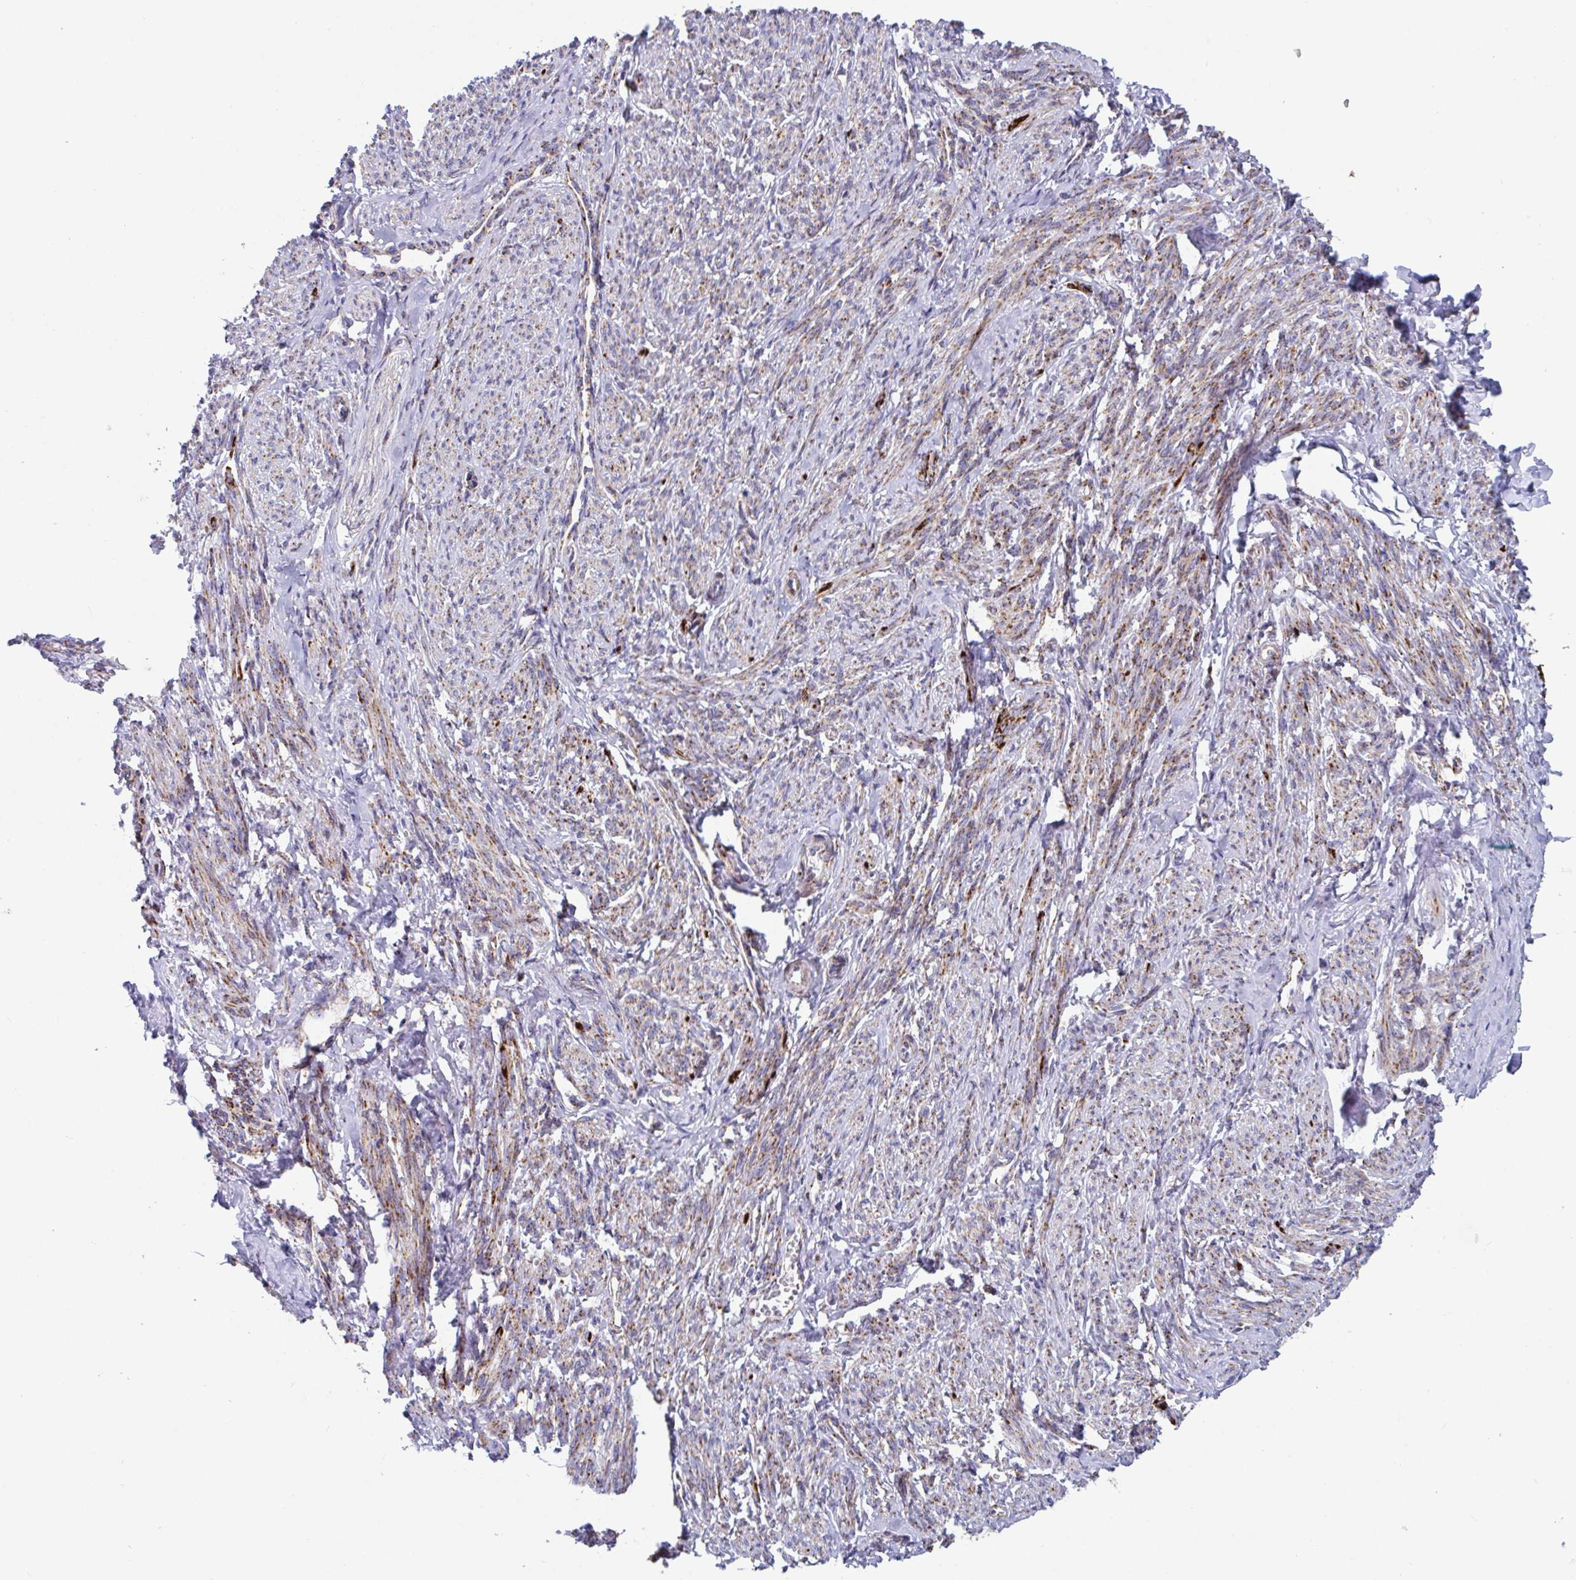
{"staining": {"intensity": "moderate", "quantity": ">75%", "location": "cytoplasmic/membranous"}, "tissue": "smooth muscle", "cell_type": "Smooth muscle cells", "image_type": "normal", "snomed": [{"axis": "morphology", "description": "Normal tissue, NOS"}, {"axis": "topography", "description": "Smooth muscle"}], "caption": "Protein staining exhibits moderate cytoplasmic/membranous expression in about >75% of smooth muscle cells in benign smooth muscle.", "gene": "ATP5MJ", "patient": {"sex": "female", "age": 65}}